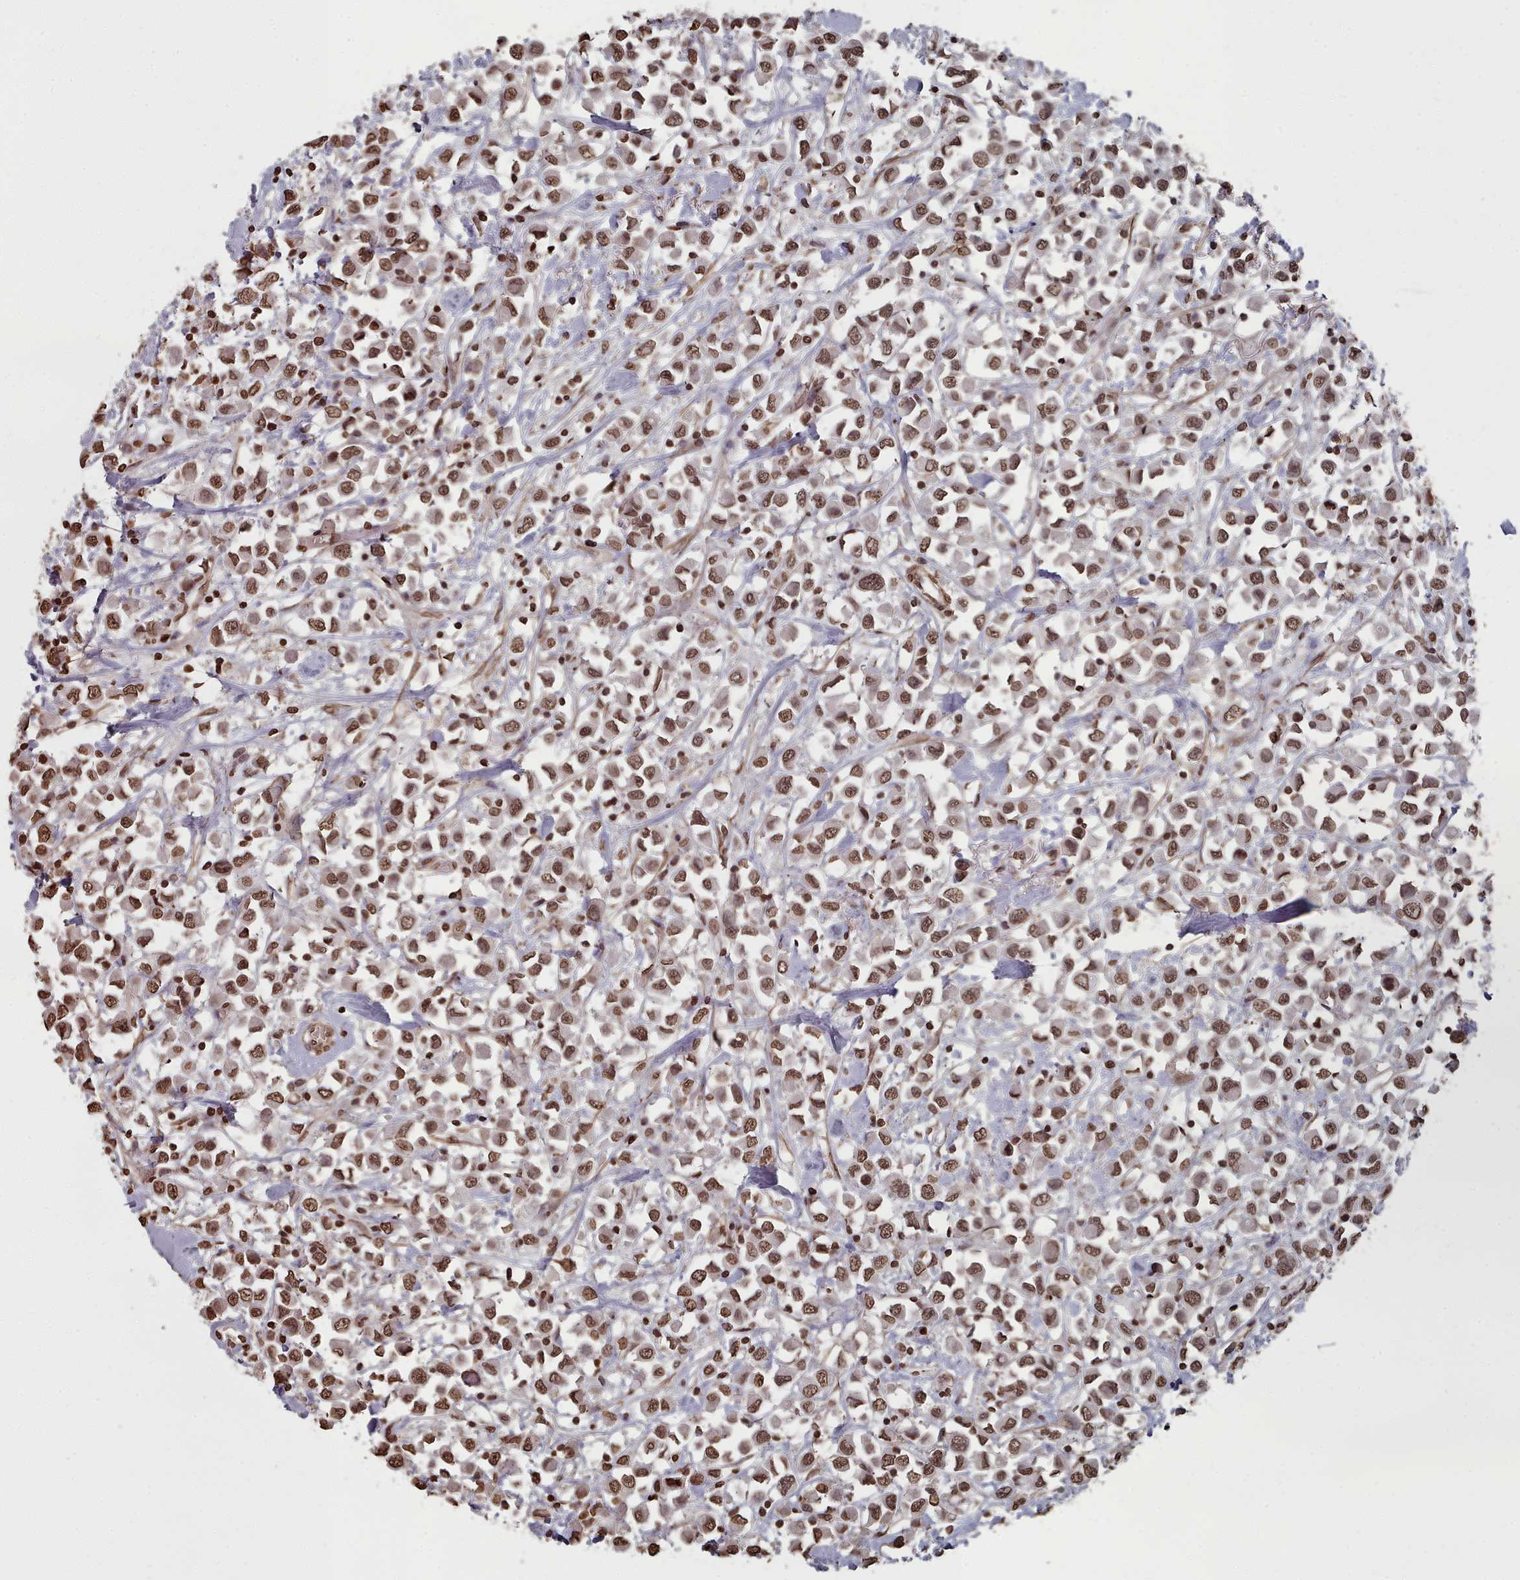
{"staining": {"intensity": "strong", "quantity": ">75%", "location": "nuclear"}, "tissue": "breast cancer", "cell_type": "Tumor cells", "image_type": "cancer", "snomed": [{"axis": "morphology", "description": "Duct carcinoma"}, {"axis": "topography", "description": "Breast"}], "caption": "Breast cancer stained with a protein marker demonstrates strong staining in tumor cells.", "gene": "PLEKHG5", "patient": {"sex": "female", "age": 61}}